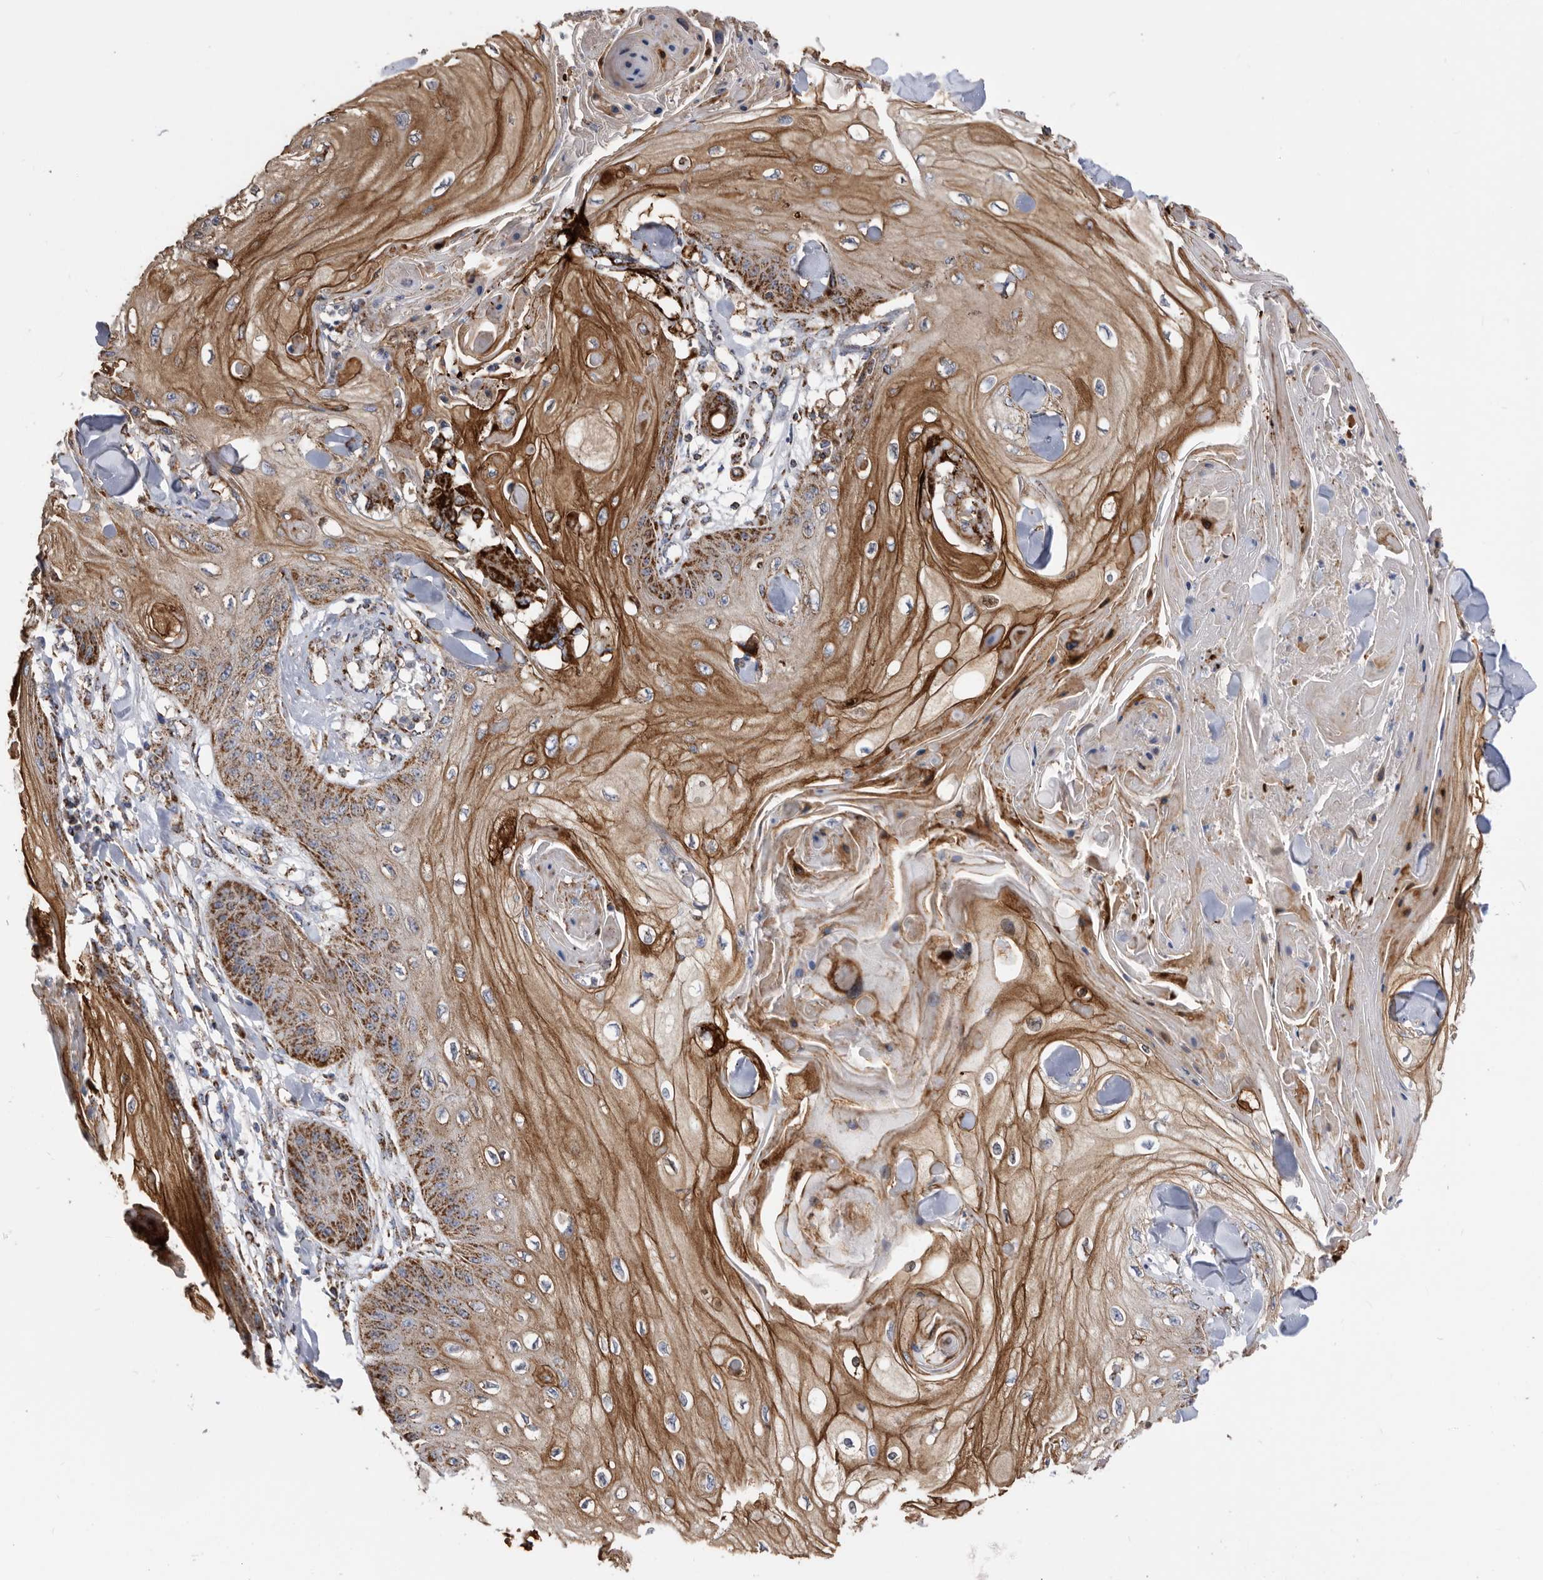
{"staining": {"intensity": "strong", "quantity": "25%-75%", "location": "cytoplasmic/membranous"}, "tissue": "skin cancer", "cell_type": "Tumor cells", "image_type": "cancer", "snomed": [{"axis": "morphology", "description": "Squamous cell carcinoma, NOS"}, {"axis": "topography", "description": "Skin"}], "caption": "About 25%-75% of tumor cells in skin cancer (squamous cell carcinoma) demonstrate strong cytoplasmic/membranous protein positivity as visualized by brown immunohistochemical staining.", "gene": "WFDC1", "patient": {"sex": "male", "age": 74}}